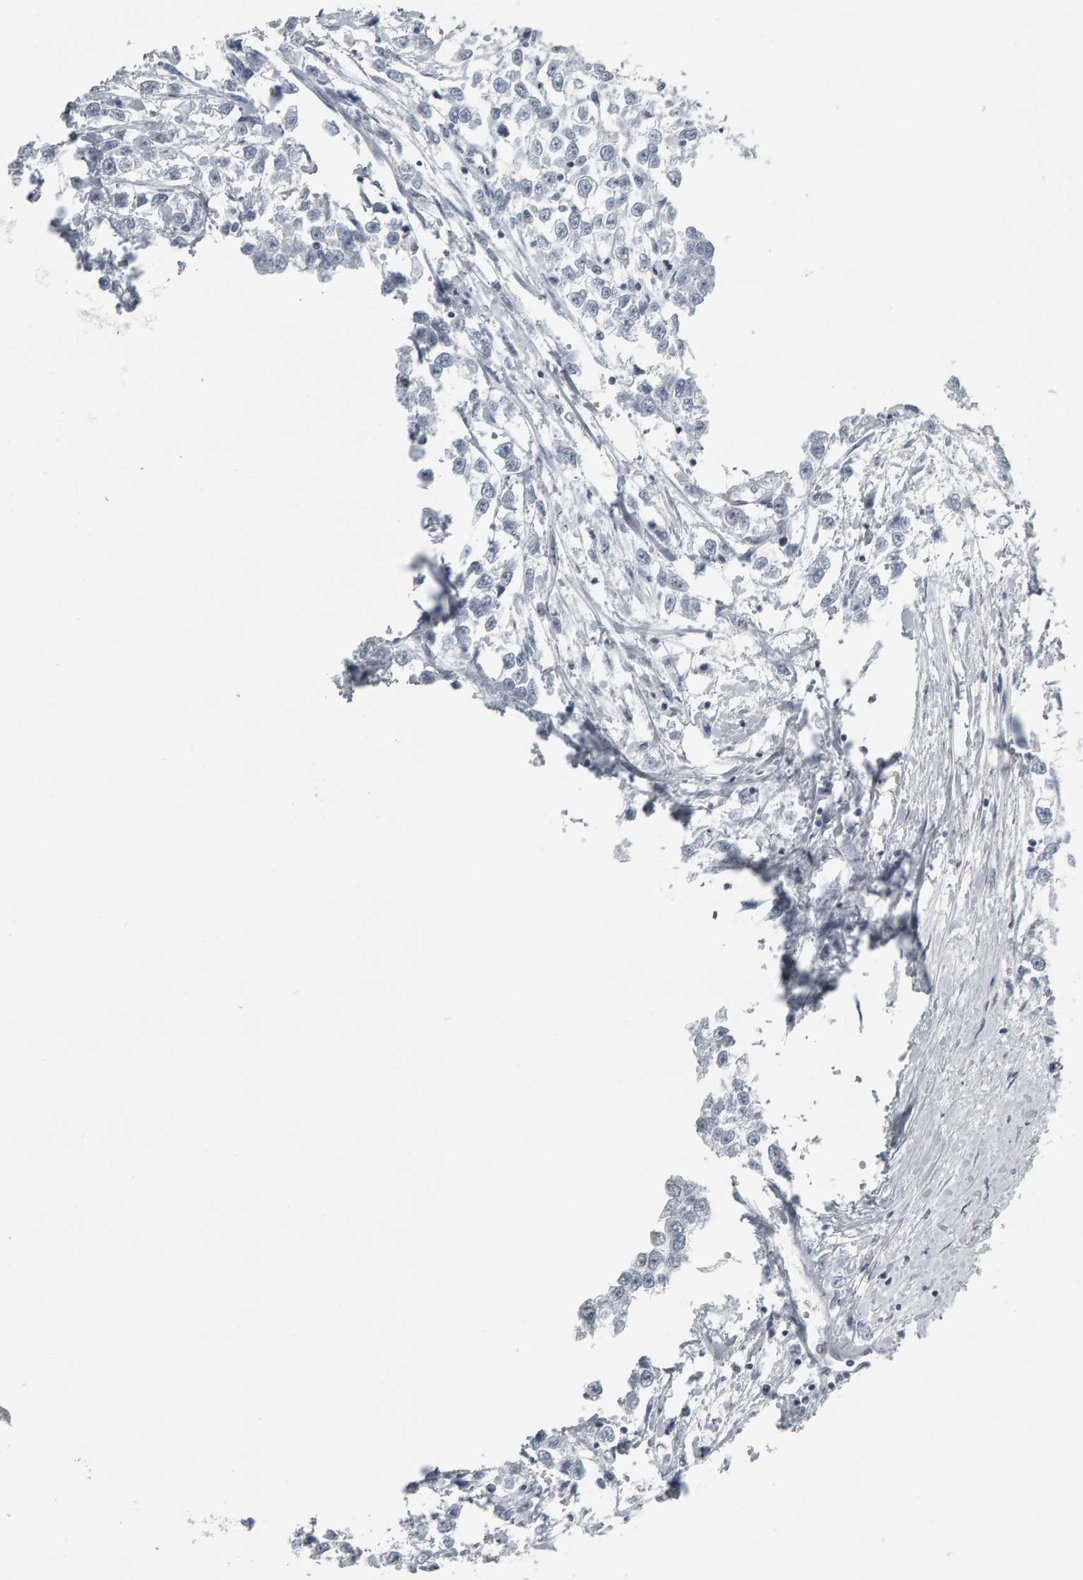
{"staining": {"intensity": "negative", "quantity": "none", "location": "none"}, "tissue": "testis cancer", "cell_type": "Tumor cells", "image_type": "cancer", "snomed": [{"axis": "morphology", "description": "Seminoma, NOS"}, {"axis": "morphology", "description": "Carcinoma, Embryonal, NOS"}, {"axis": "topography", "description": "Testis"}], "caption": "Human embryonal carcinoma (testis) stained for a protein using immunohistochemistry exhibits no staining in tumor cells.", "gene": "PYY", "patient": {"sex": "male", "age": 51}}